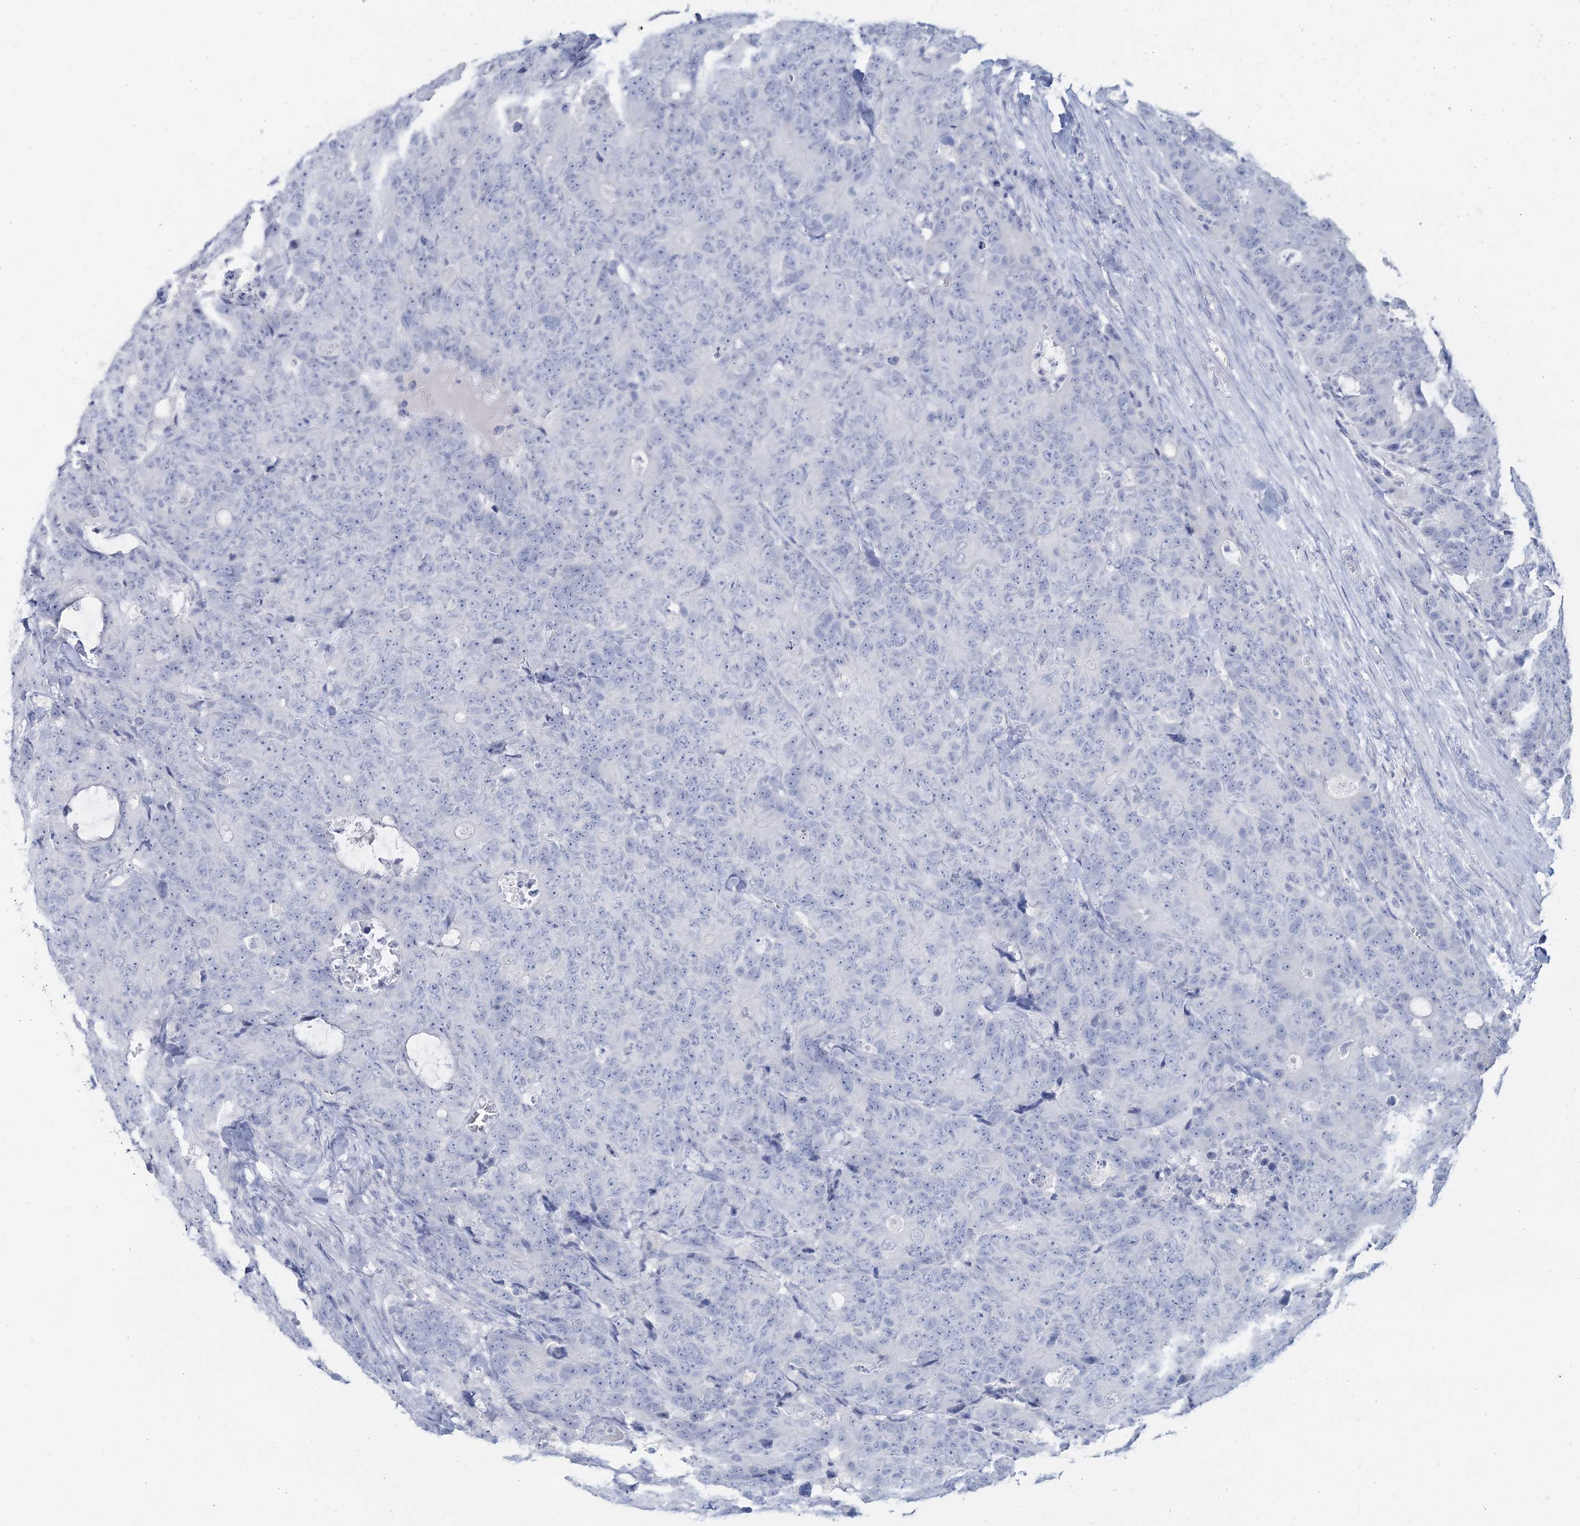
{"staining": {"intensity": "negative", "quantity": "none", "location": "none"}, "tissue": "colorectal cancer", "cell_type": "Tumor cells", "image_type": "cancer", "snomed": [{"axis": "morphology", "description": "Adenocarcinoma, NOS"}, {"axis": "topography", "description": "Colon"}], "caption": "Tumor cells are negative for protein expression in human colorectal cancer.", "gene": "CYP3A4", "patient": {"sex": "female", "age": 86}}